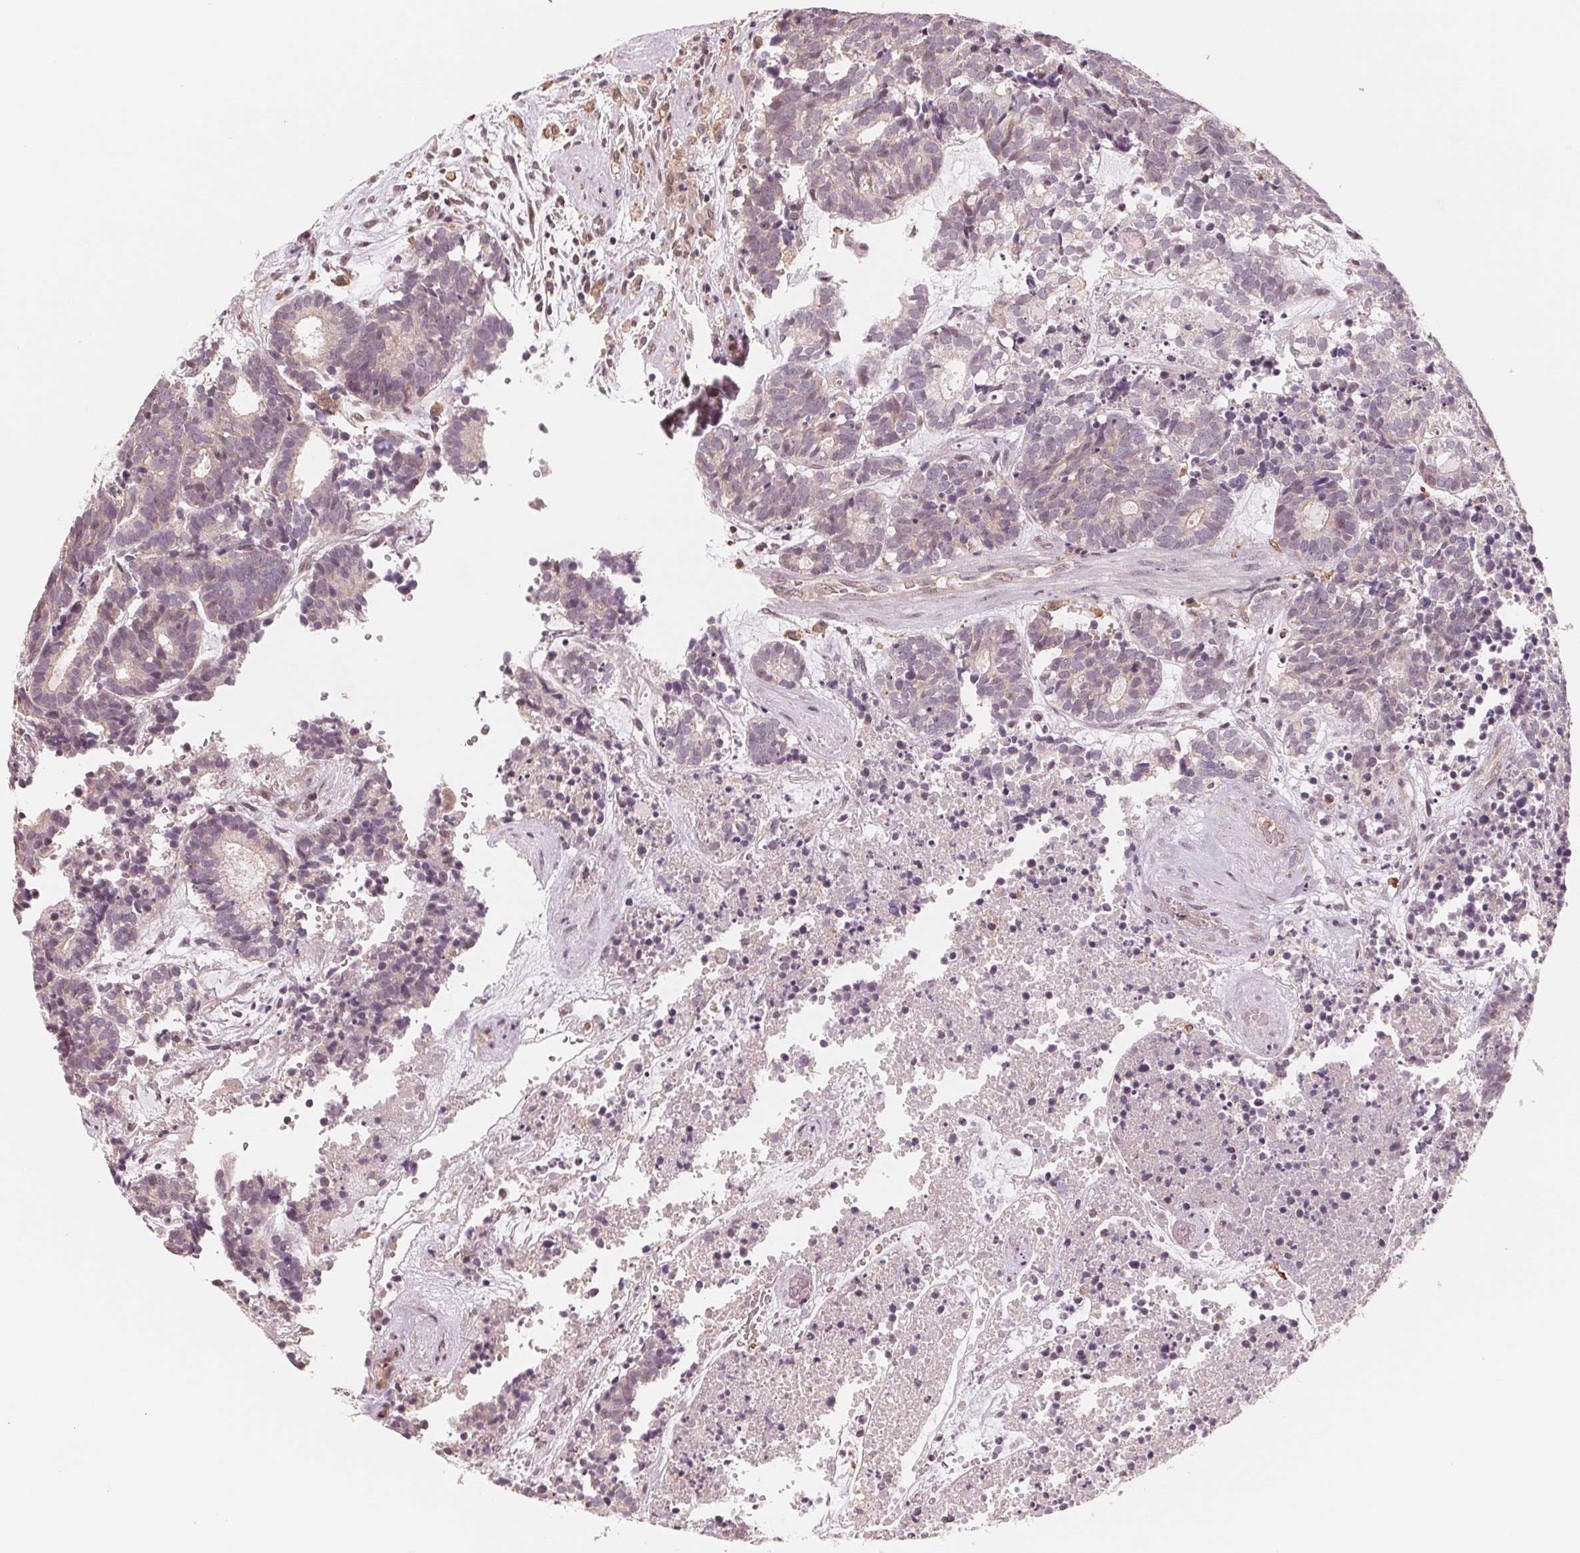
{"staining": {"intensity": "negative", "quantity": "none", "location": "none"}, "tissue": "head and neck cancer", "cell_type": "Tumor cells", "image_type": "cancer", "snomed": [{"axis": "morphology", "description": "Adenocarcinoma, NOS"}, {"axis": "topography", "description": "Head-Neck"}], "caption": "High magnification brightfield microscopy of head and neck adenocarcinoma stained with DAB (brown) and counterstained with hematoxylin (blue): tumor cells show no significant positivity. (DAB immunohistochemistry (IHC) with hematoxylin counter stain).", "gene": "IL9R", "patient": {"sex": "female", "age": 81}}